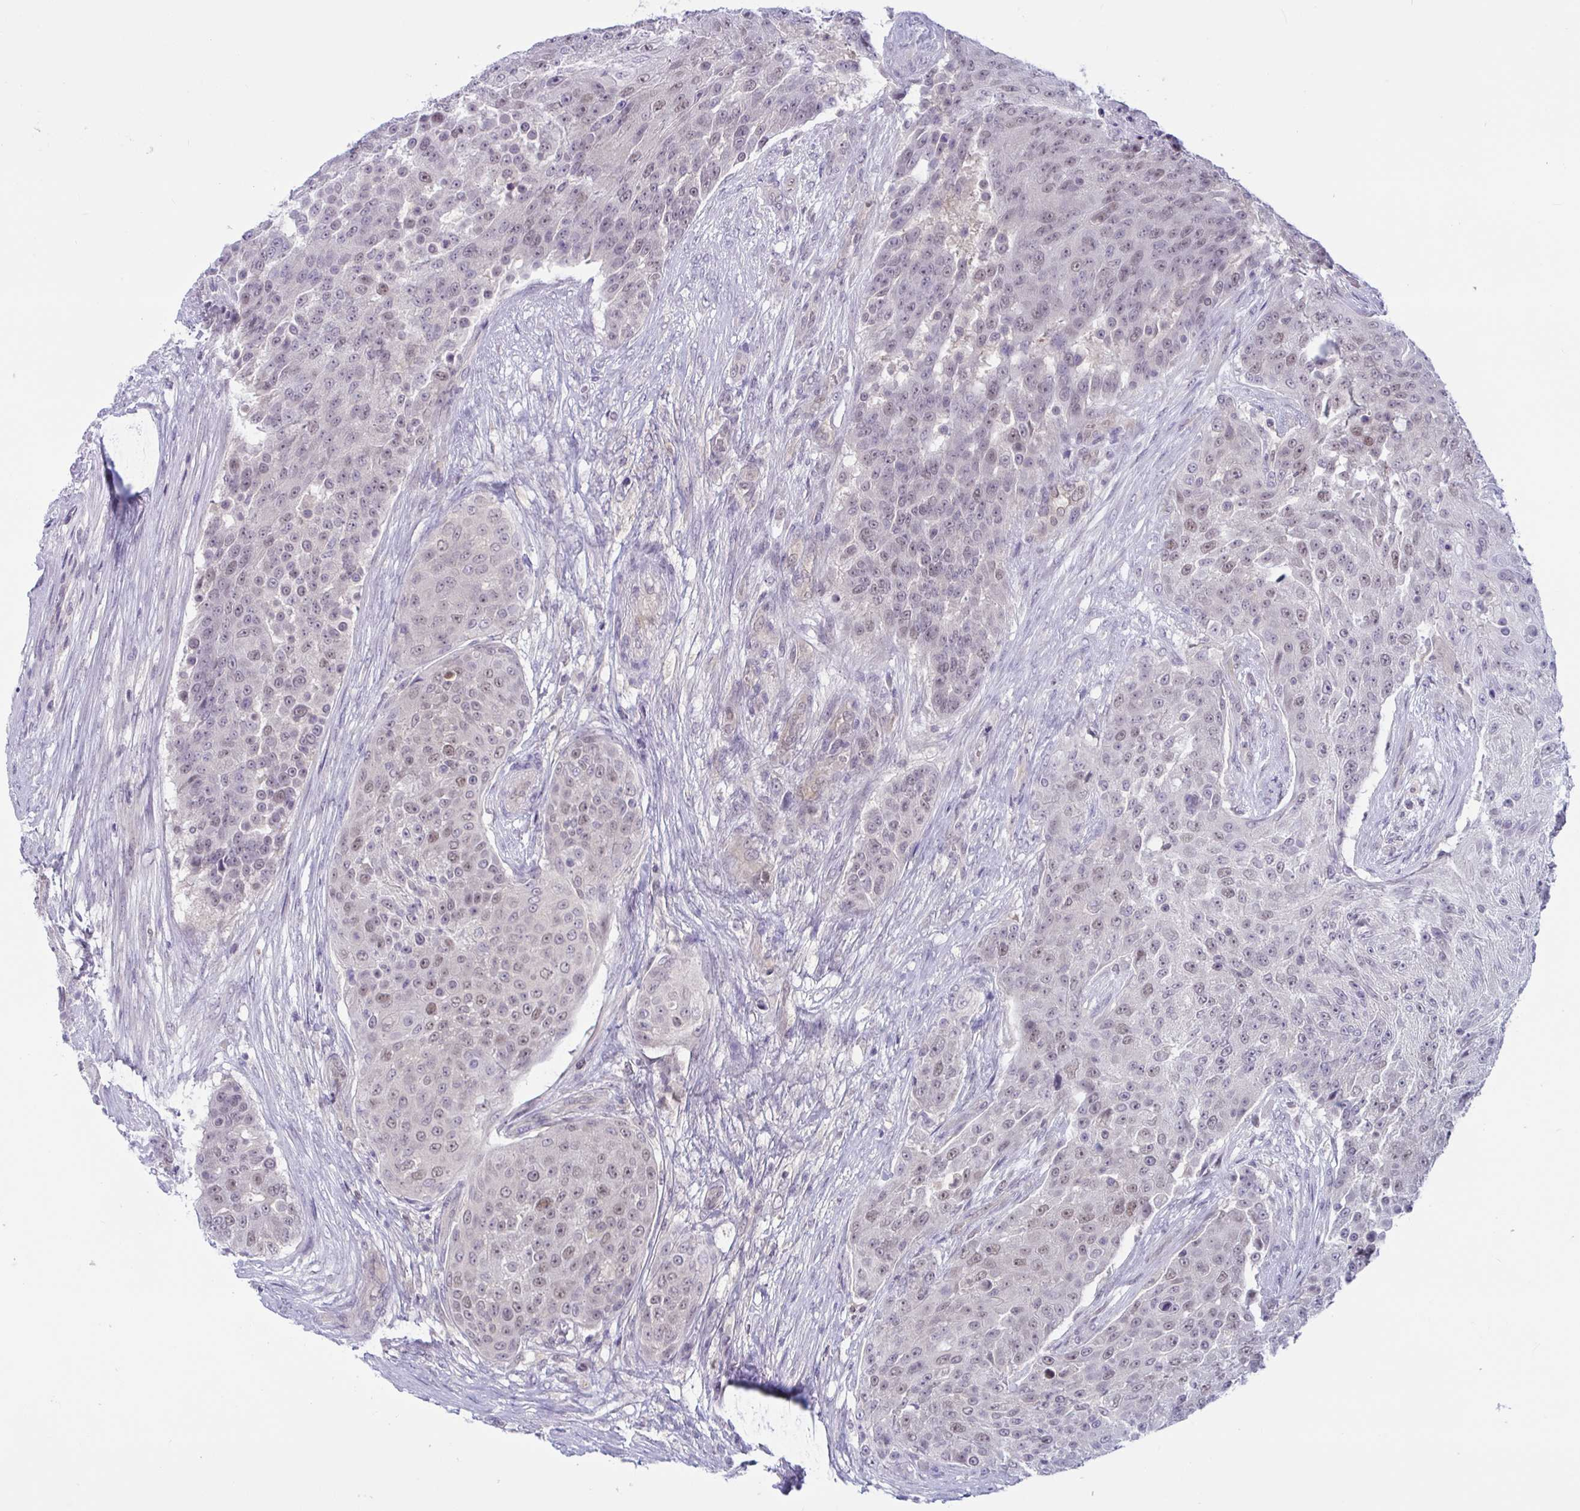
{"staining": {"intensity": "weak", "quantity": "25%-75%", "location": "nuclear"}, "tissue": "urothelial cancer", "cell_type": "Tumor cells", "image_type": "cancer", "snomed": [{"axis": "morphology", "description": "Urothelial carcinoma, High grade"}, {"axis": "topography", "description": "Urinary bladder"}], "caption": "Urothelial carcinoma (high-grade) stained with DAB (3,3'-diaminobenzidine) immunohistochemistry (IHC) reveals low levels of weak nuclear staining in about 25%-75% of tumor cells.", "gene": "TSN", "patient": {"sex": "female", "age": 63}}